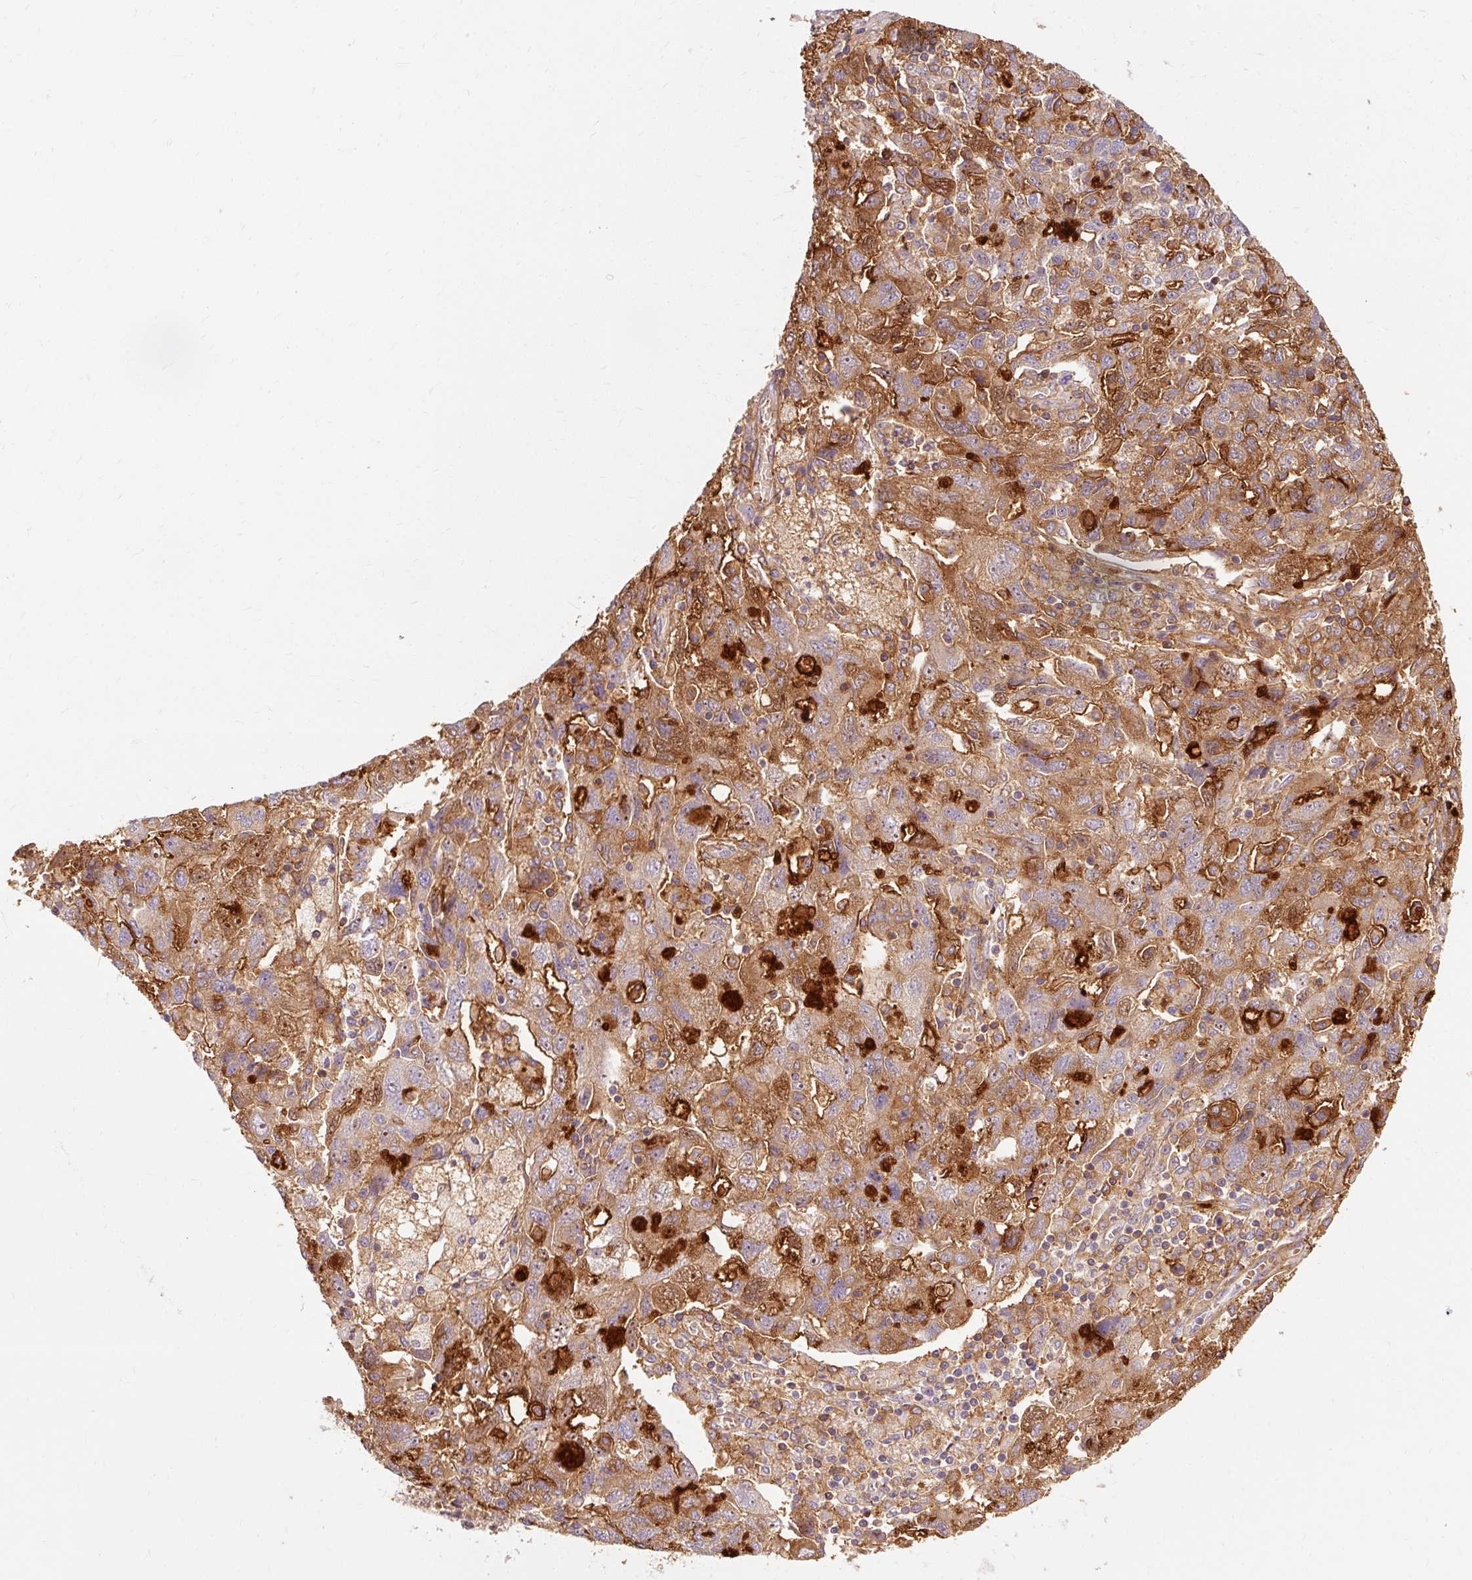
{"staining": {"intensity": "strong", "quantity": "25%-75%", "location": "cytoplasmic/membranous"}, "tissue": "ovarian cancer", "cell_type": "Tumor cells", "image_type": "cancer", "snomed": [{"axis": "morphology", "description": "Carcinoma, NOS"}, {"axis": "morphology", "description": "Cystadenocarcinoma, serous, NOS"}, {"axis": "topography", "description": "Ovary"}], "caption": "Human ovarian cancer (carcinoma) stained with a protein marker reveals strong staining in tumor cells.", "gene": "CEBPZ", "patient": {"sex": "female", "age": 69}}